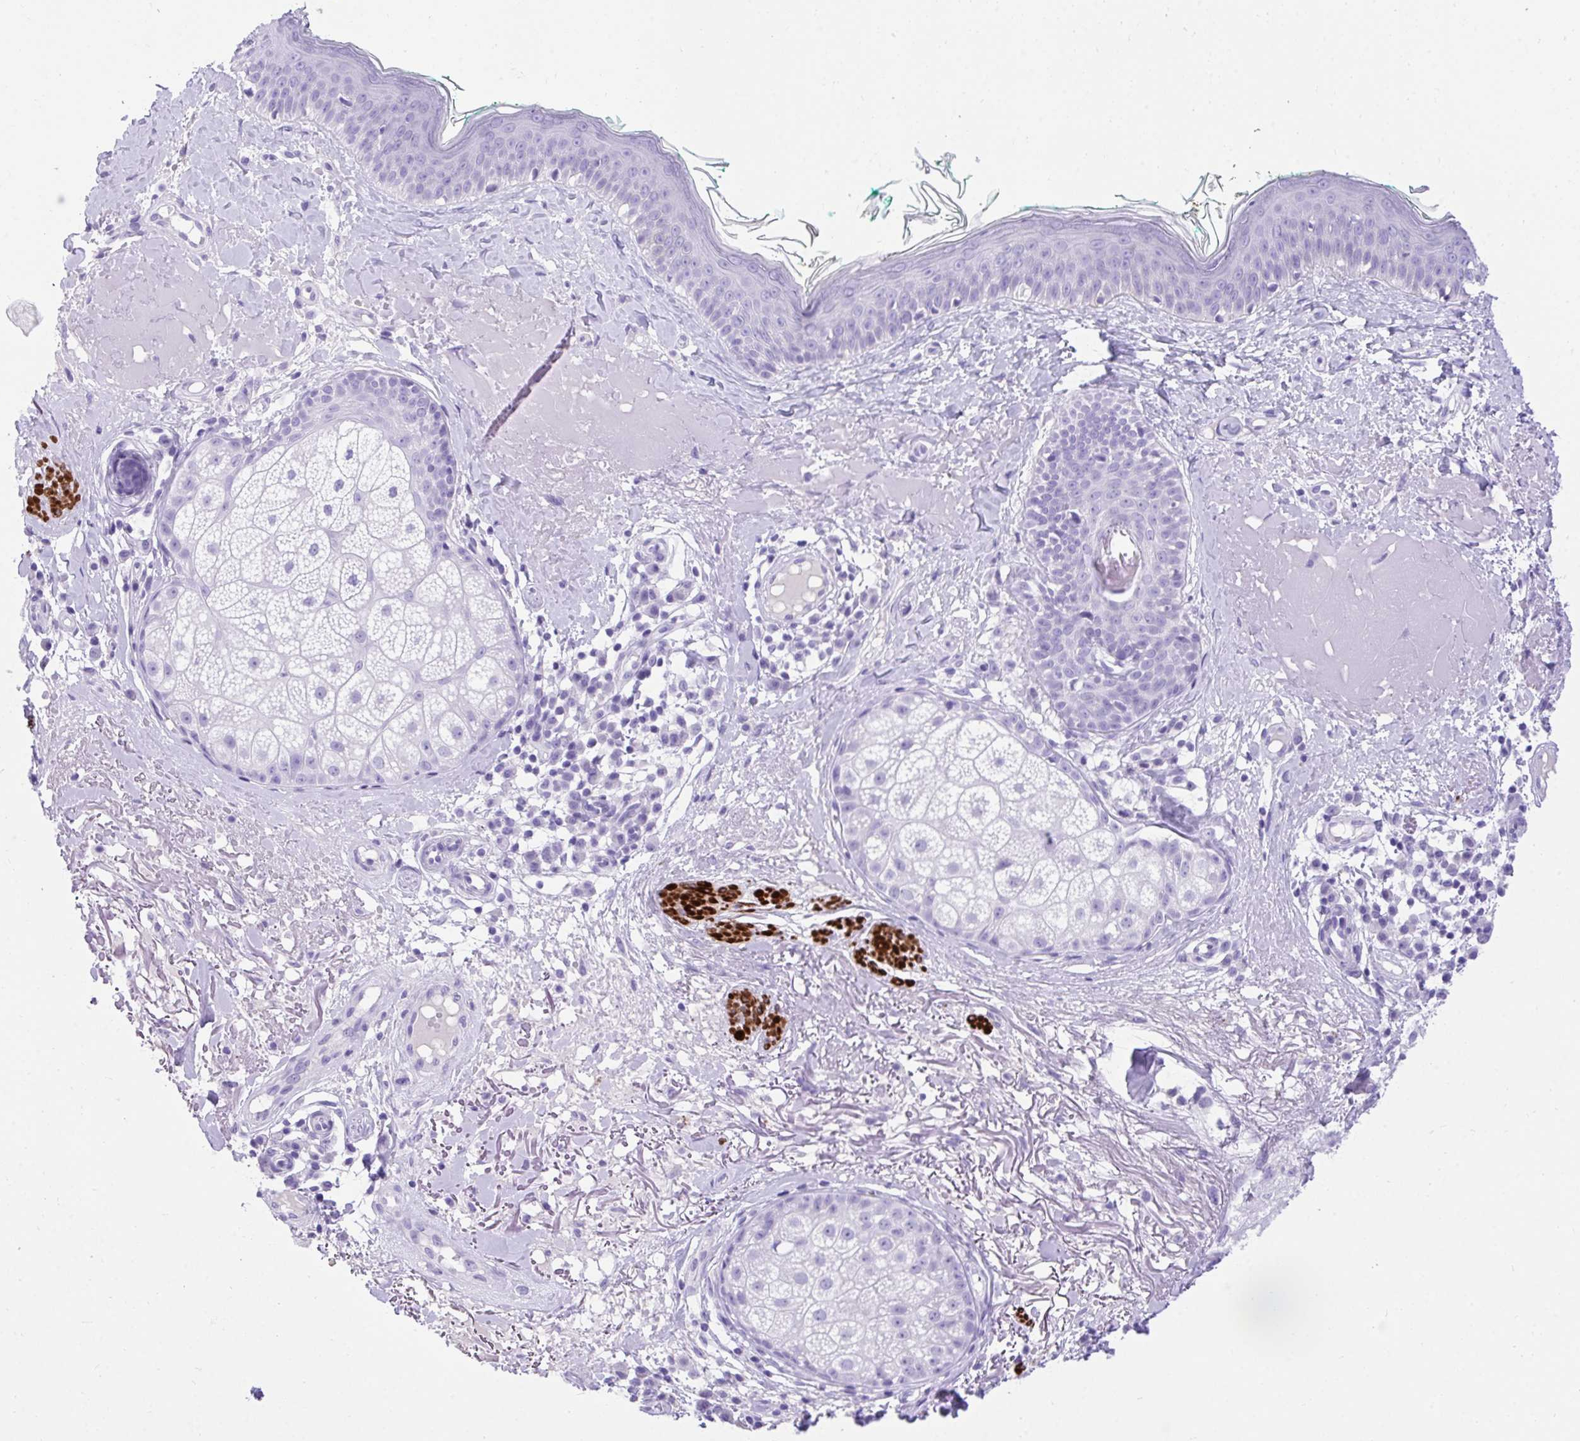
{"staining": {"intensity": "negative", "quantity": "none", "location": "none"}, "tissue": "skin", "cell_type": "Fibroblasts", "image_type": "normal", "snomed": [{"axis": "morphology", "description": "Normal tissue, NOS"}, {"axis": "topography", "description": "Skin"}], "caption": "Immunohistochemistry (IHC) photomicrograph of normal skin stained for a protein (brown), which displays no staining in fibroblasts.", "gene": "KCNN4", "patient": {"sex": "male", "age": 73}}